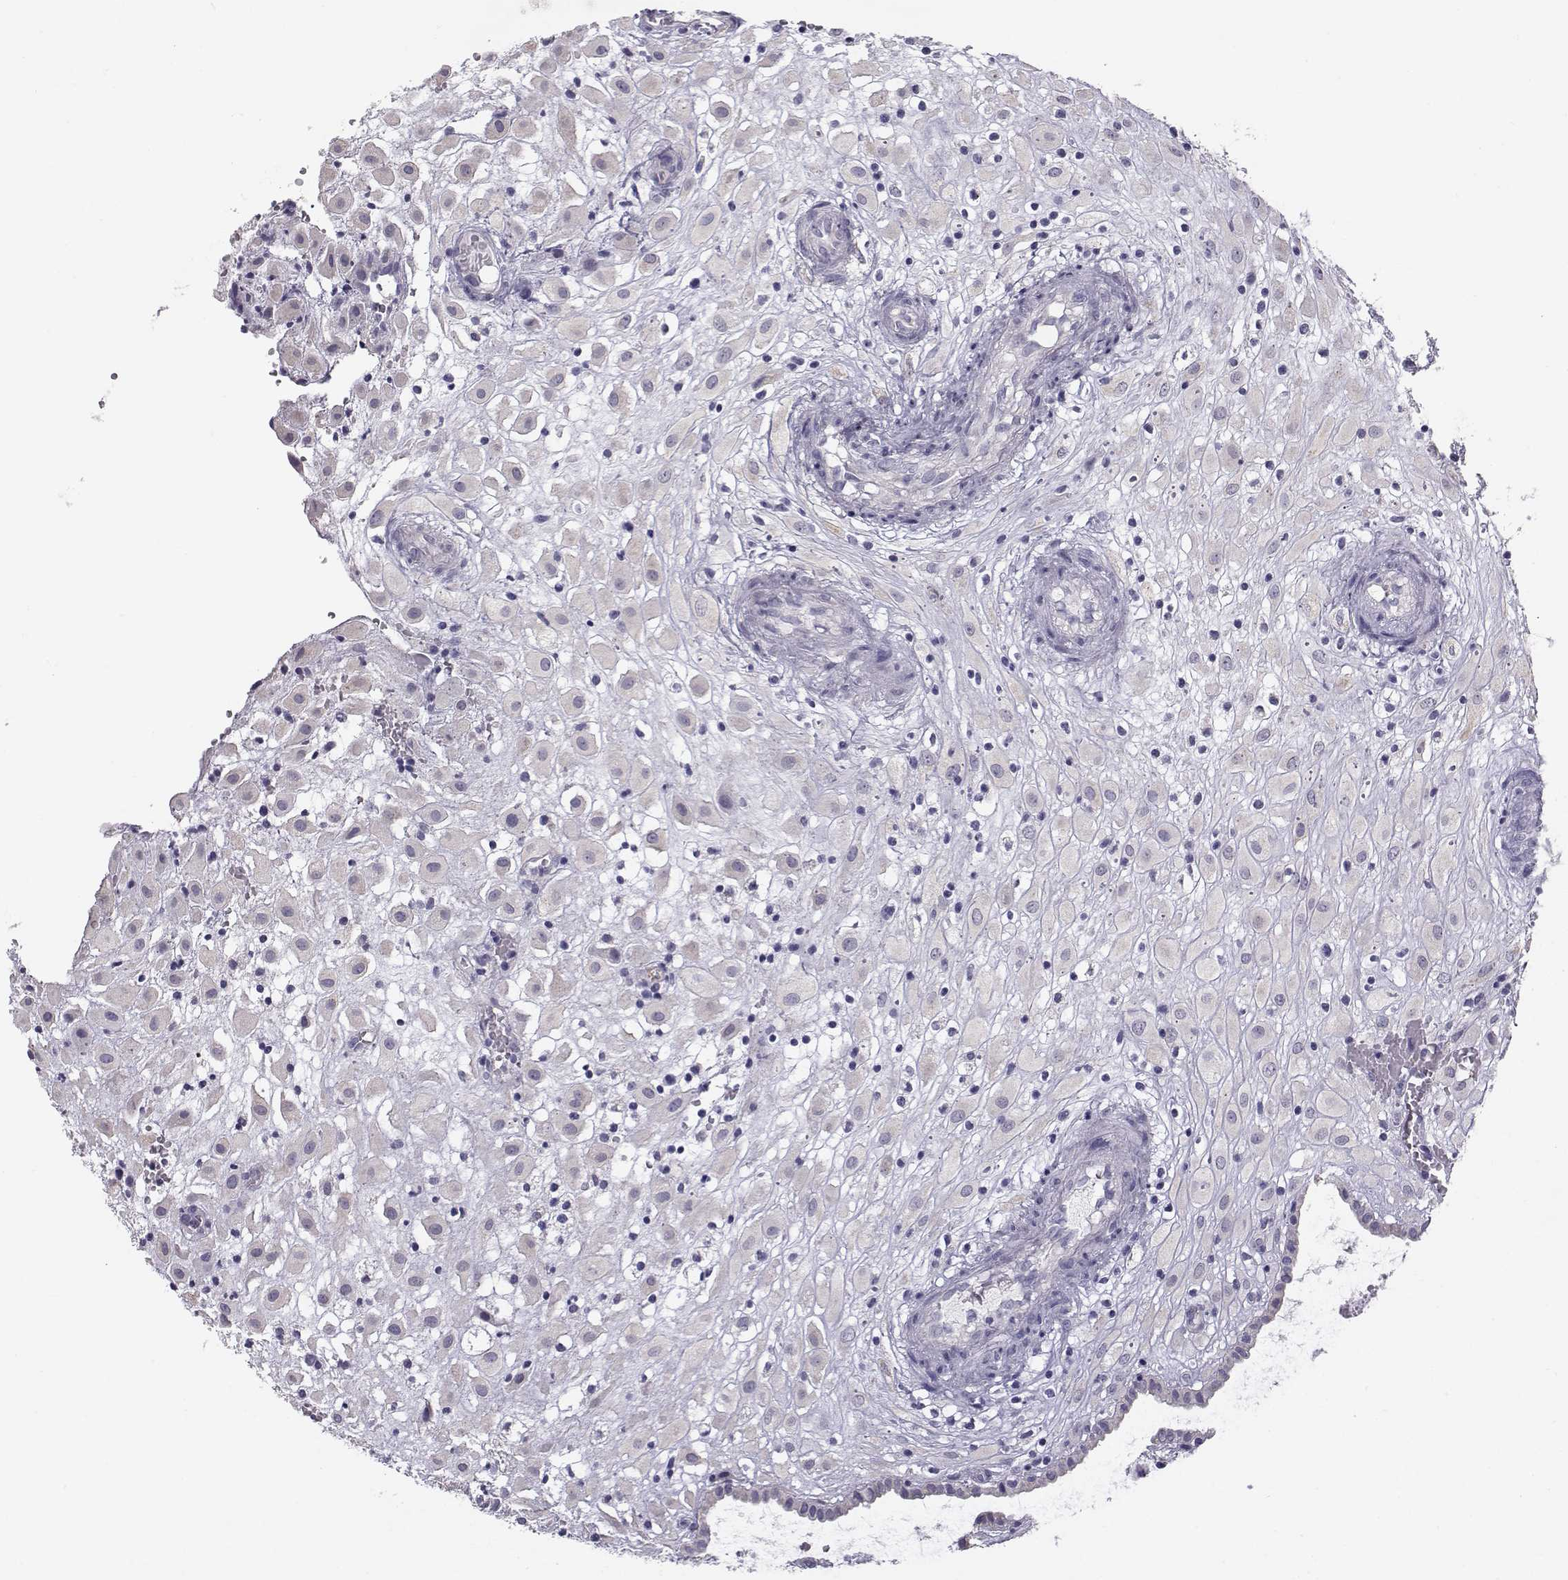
{"staining": {"intensity": "negative", "quantity": "none", "location": "none"}, "tissue": "placenta", "cell_type": "Decidual cells", "image_type": "normal", "snomed": [{"axis": "morphology", "description": "Normal tissue, NOS"}, {"axis": "topography", "description": "Placenta"}], "caption": "IHC image of benign placenta stained for a protein (brown), which exhibits no positivity in decidual cells.", "gene": "KCNMB4", "patient": {"sex": "female", "age": 24}}